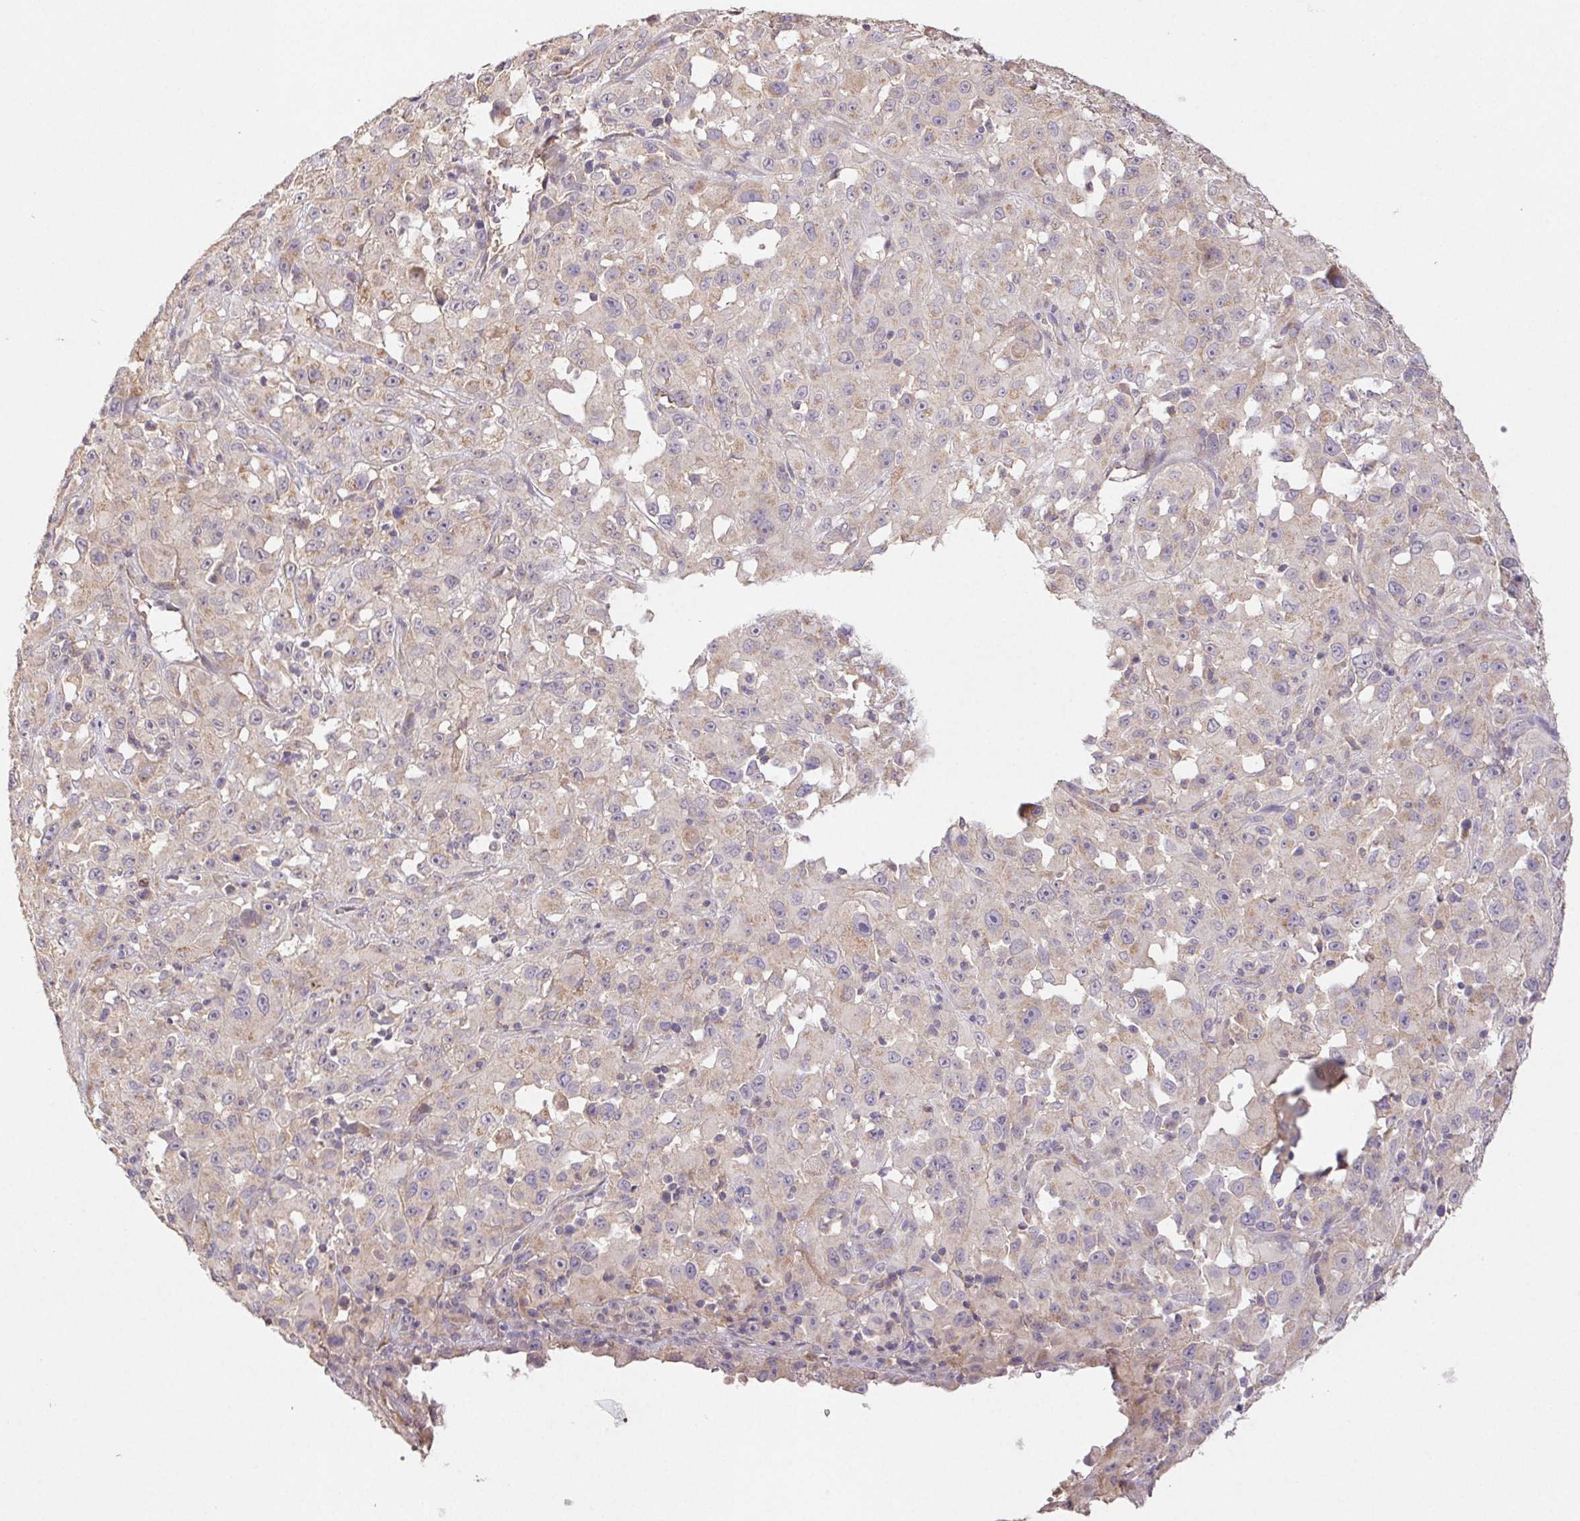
{"staining": {"intensity": "weak", "quantity": "<25%", "location": "cytoplasmic/membranous"}, "tissue": "melanoma", "cell_type": "Tumor cells", "image_type": "cancer", "snomed": [{"axis": "morphology", "description": "Malignant melanoma, Metastatic site"}, {"axis": "topography", "description": "Soft tissue"}], "caption": "IHC photomicrograph of human melanoma stained for a protein (brown), which displays no positivity in tumor cells. Nuclei are stained in blue.", "gene": "RAB11A", "patient": {"sex": "male", "age": 50}}